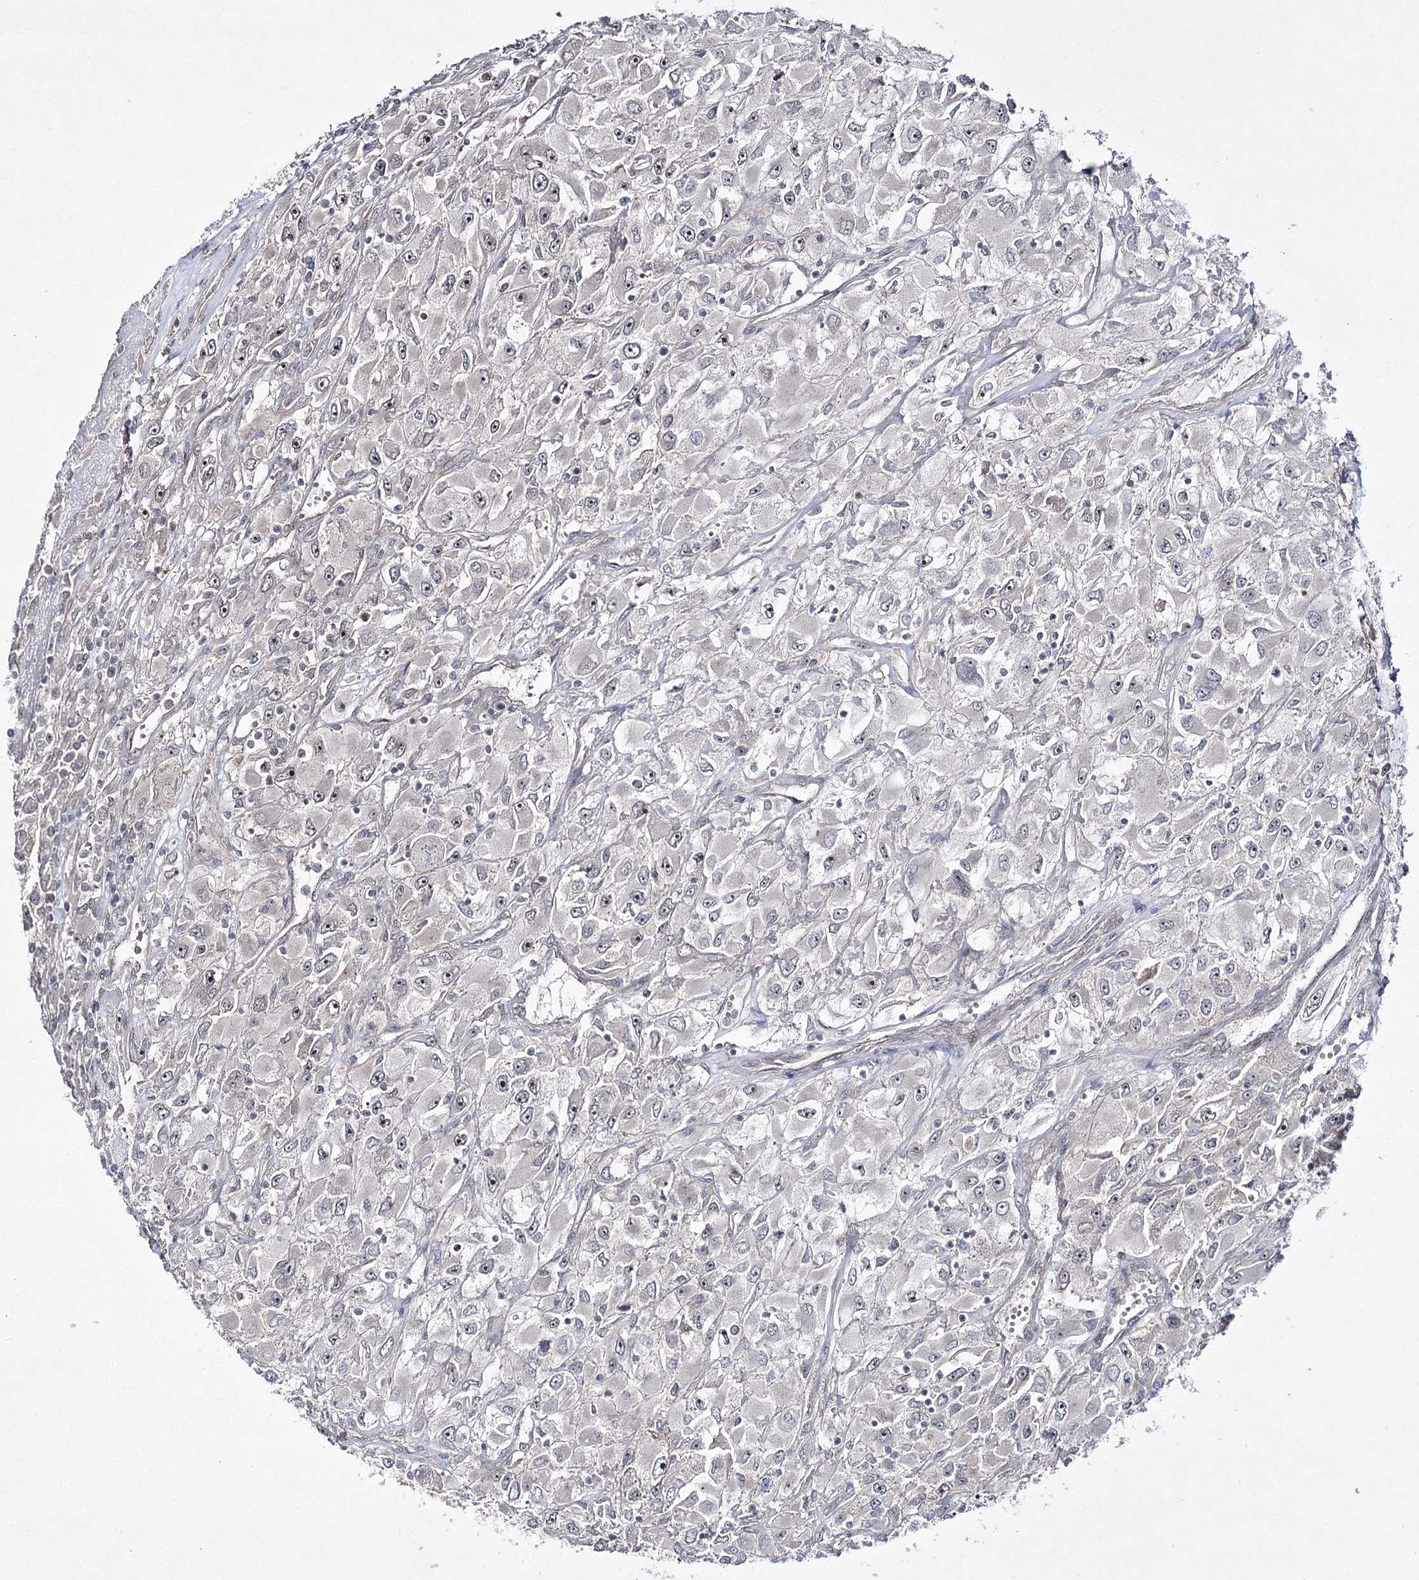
{"staining": {"intensity": "negative", "quantity": "none", "location": "none"}, "tissue": "renal cancer", "cell_type": "Tumor cells", "image_type": "cancer", "snomed": [{"axis": "morphology", "description": "Adenocarcinoma, NOS"}, {"axis": "topography", "description": "Kidney"}], "caption": "Immunohistochemistry (IHC) photomicrograph of neoplastic tissue: renal adenocarcinoma stained with DAB (3,3'-diaminobenzidine) shows no significant protein expression in tumor cells.", "gene": "HOXC11", "patient": {"sex": "female", "age": 52}}